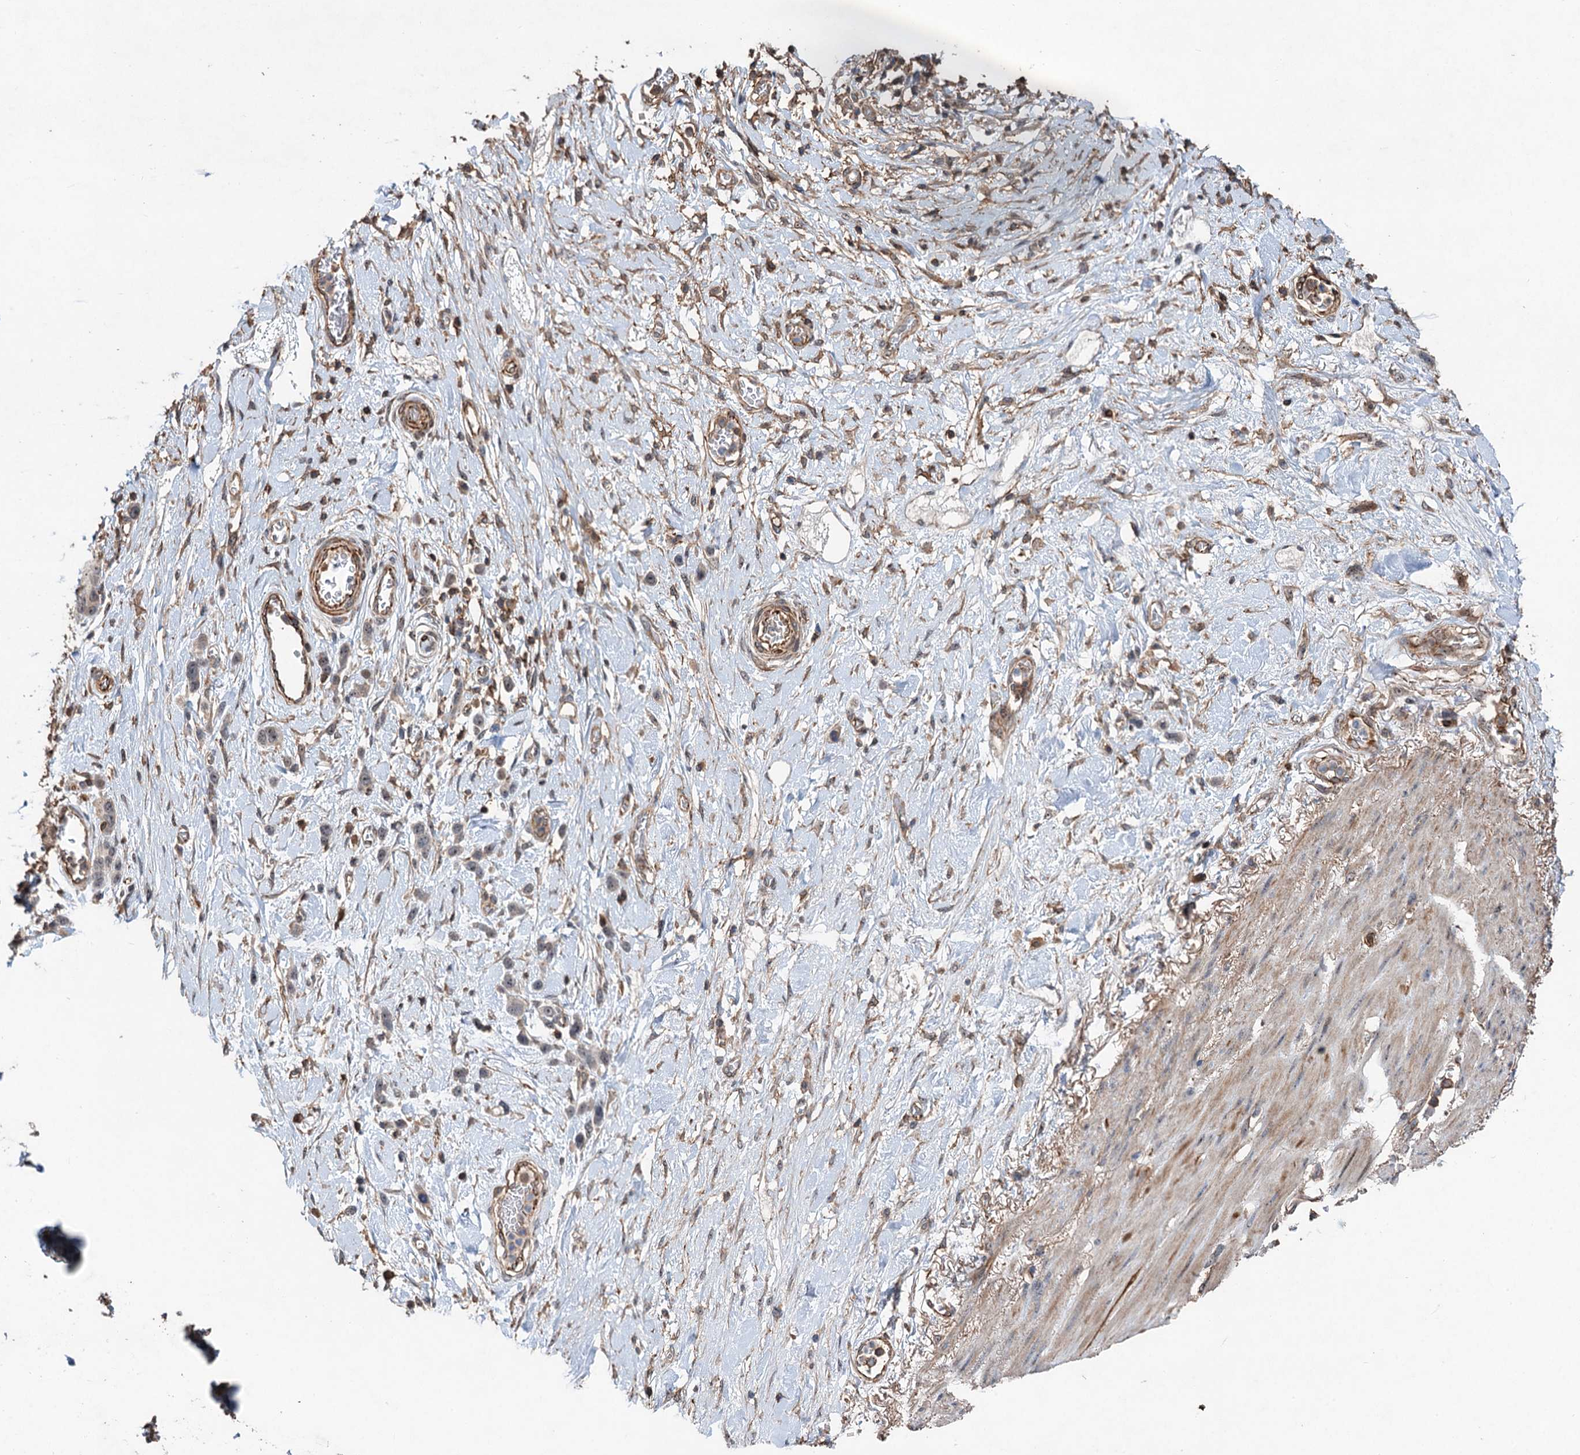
{"staining": {"intensity": "negative", "quantity": "none", "location": "none"}, "tissue": "stomach cancer", "cell_type": "Tumor cells", "image_type": "cancer", "snomed": [{"axis": "morphology", "description": "Adenocarcinoma, NOS"}, {"axis": "morphology", "description": "Adenocarcinoma, High grade"}, {"axis": "topography", "description": "Stomach, upper"}, {"axis": "topography", "description": "Stomach, lower"}], "caption": "IHC of stomach cancer exhibits no positivity in tumor cells.", "gene": "TMA16", "patient": {"sex": "female", "age": 65}}